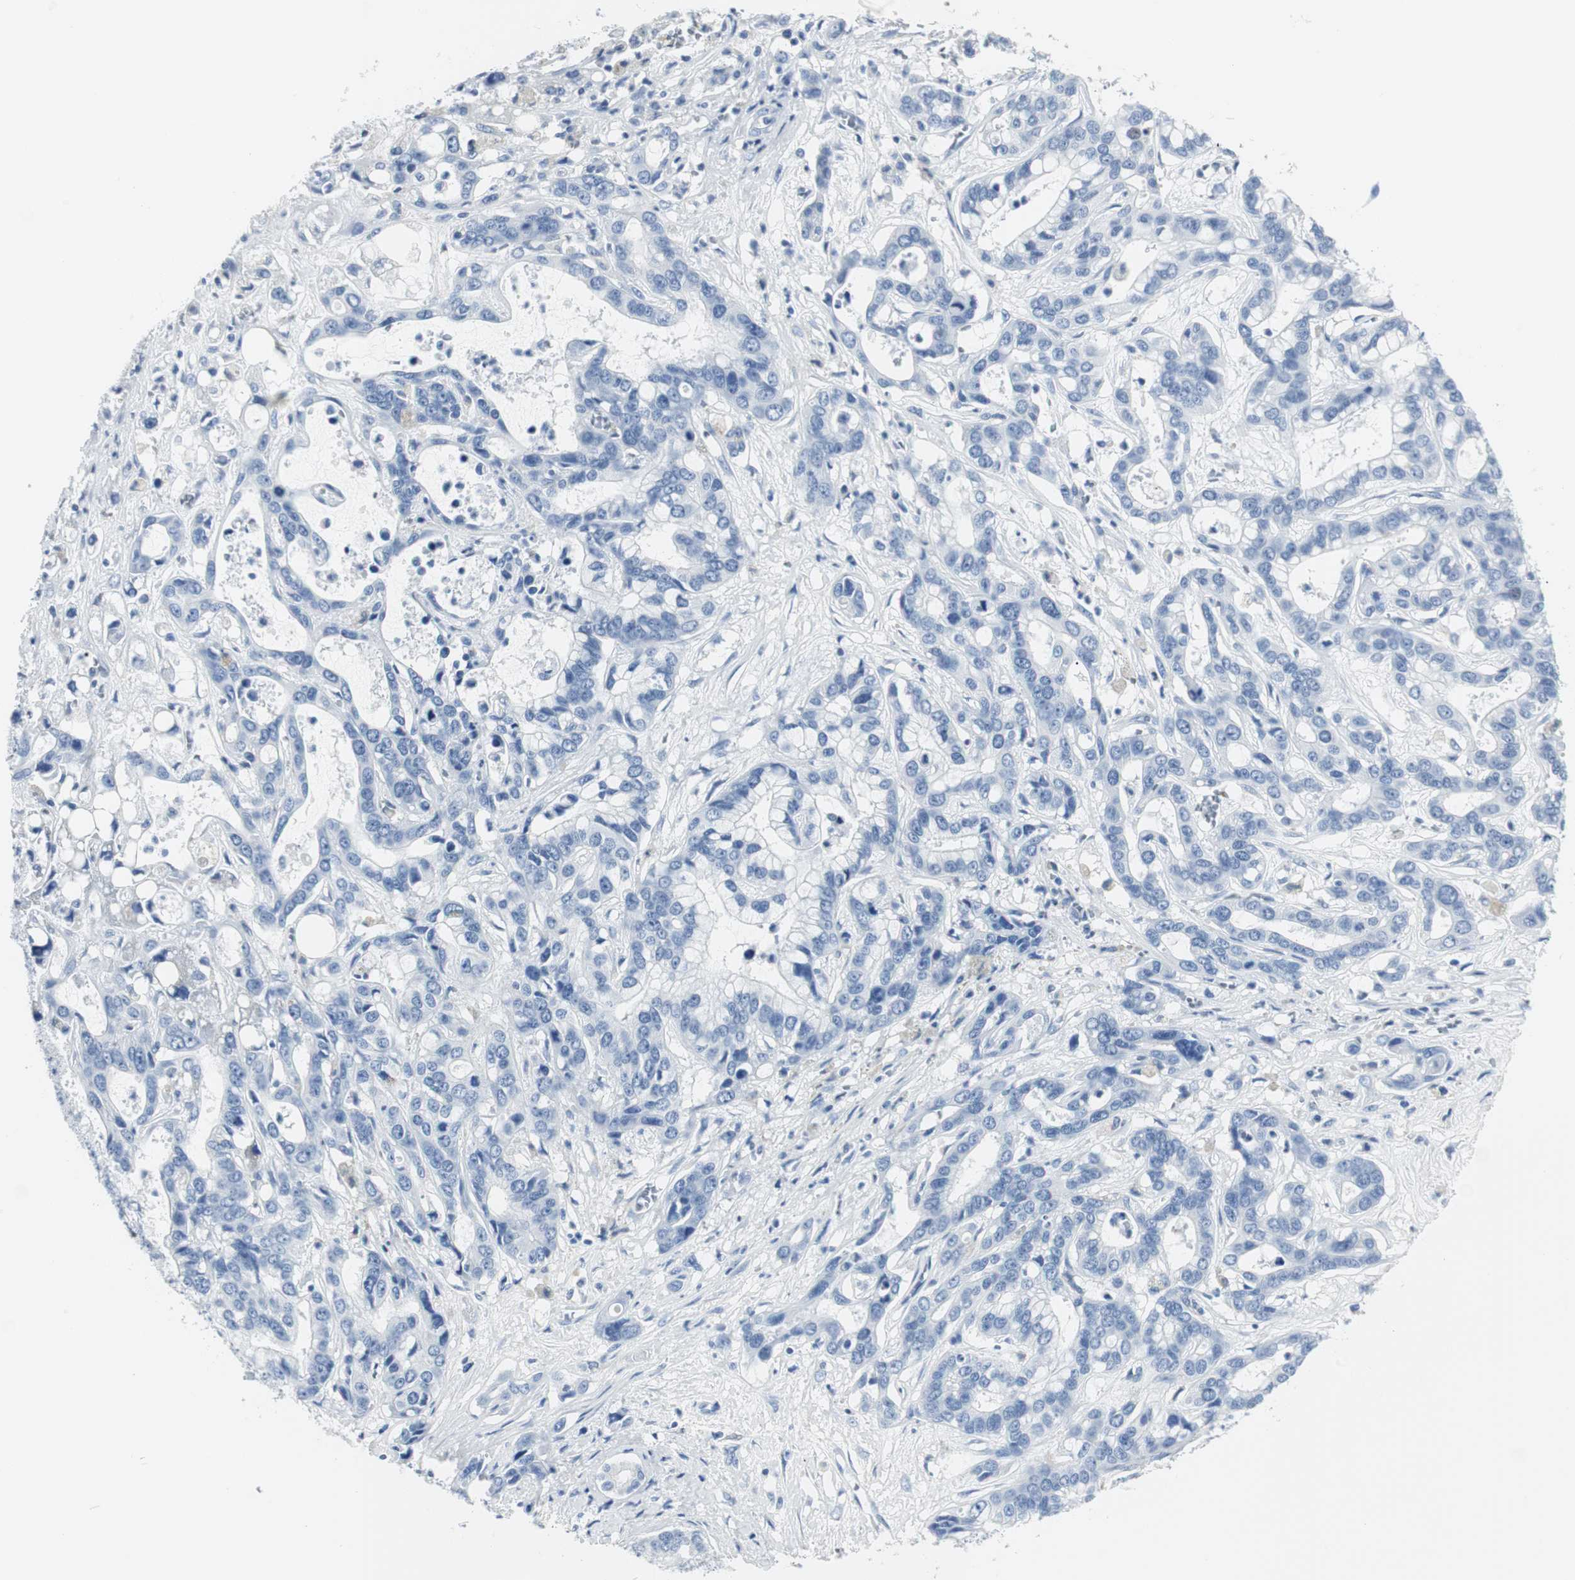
{"staining": {"intensity": "negative", "quantity": "none", "location": "none"}, "tissue": "liver cancer", "cell_type": "Tumor cells", "image_type": "cancer", "snomed": [{"axis": "morphology", "description": "Cholangiocarcinoma"}, {"axis": "topography", "description": "Liver"}], "caption": "High power microscopy histopathology image of an IHC image of liver cancer (cholangiocarcinoma), revealing no significant expression in tumor cells.", "gene": "GAP43", "patient": {"sex": "female", "age": 65}}